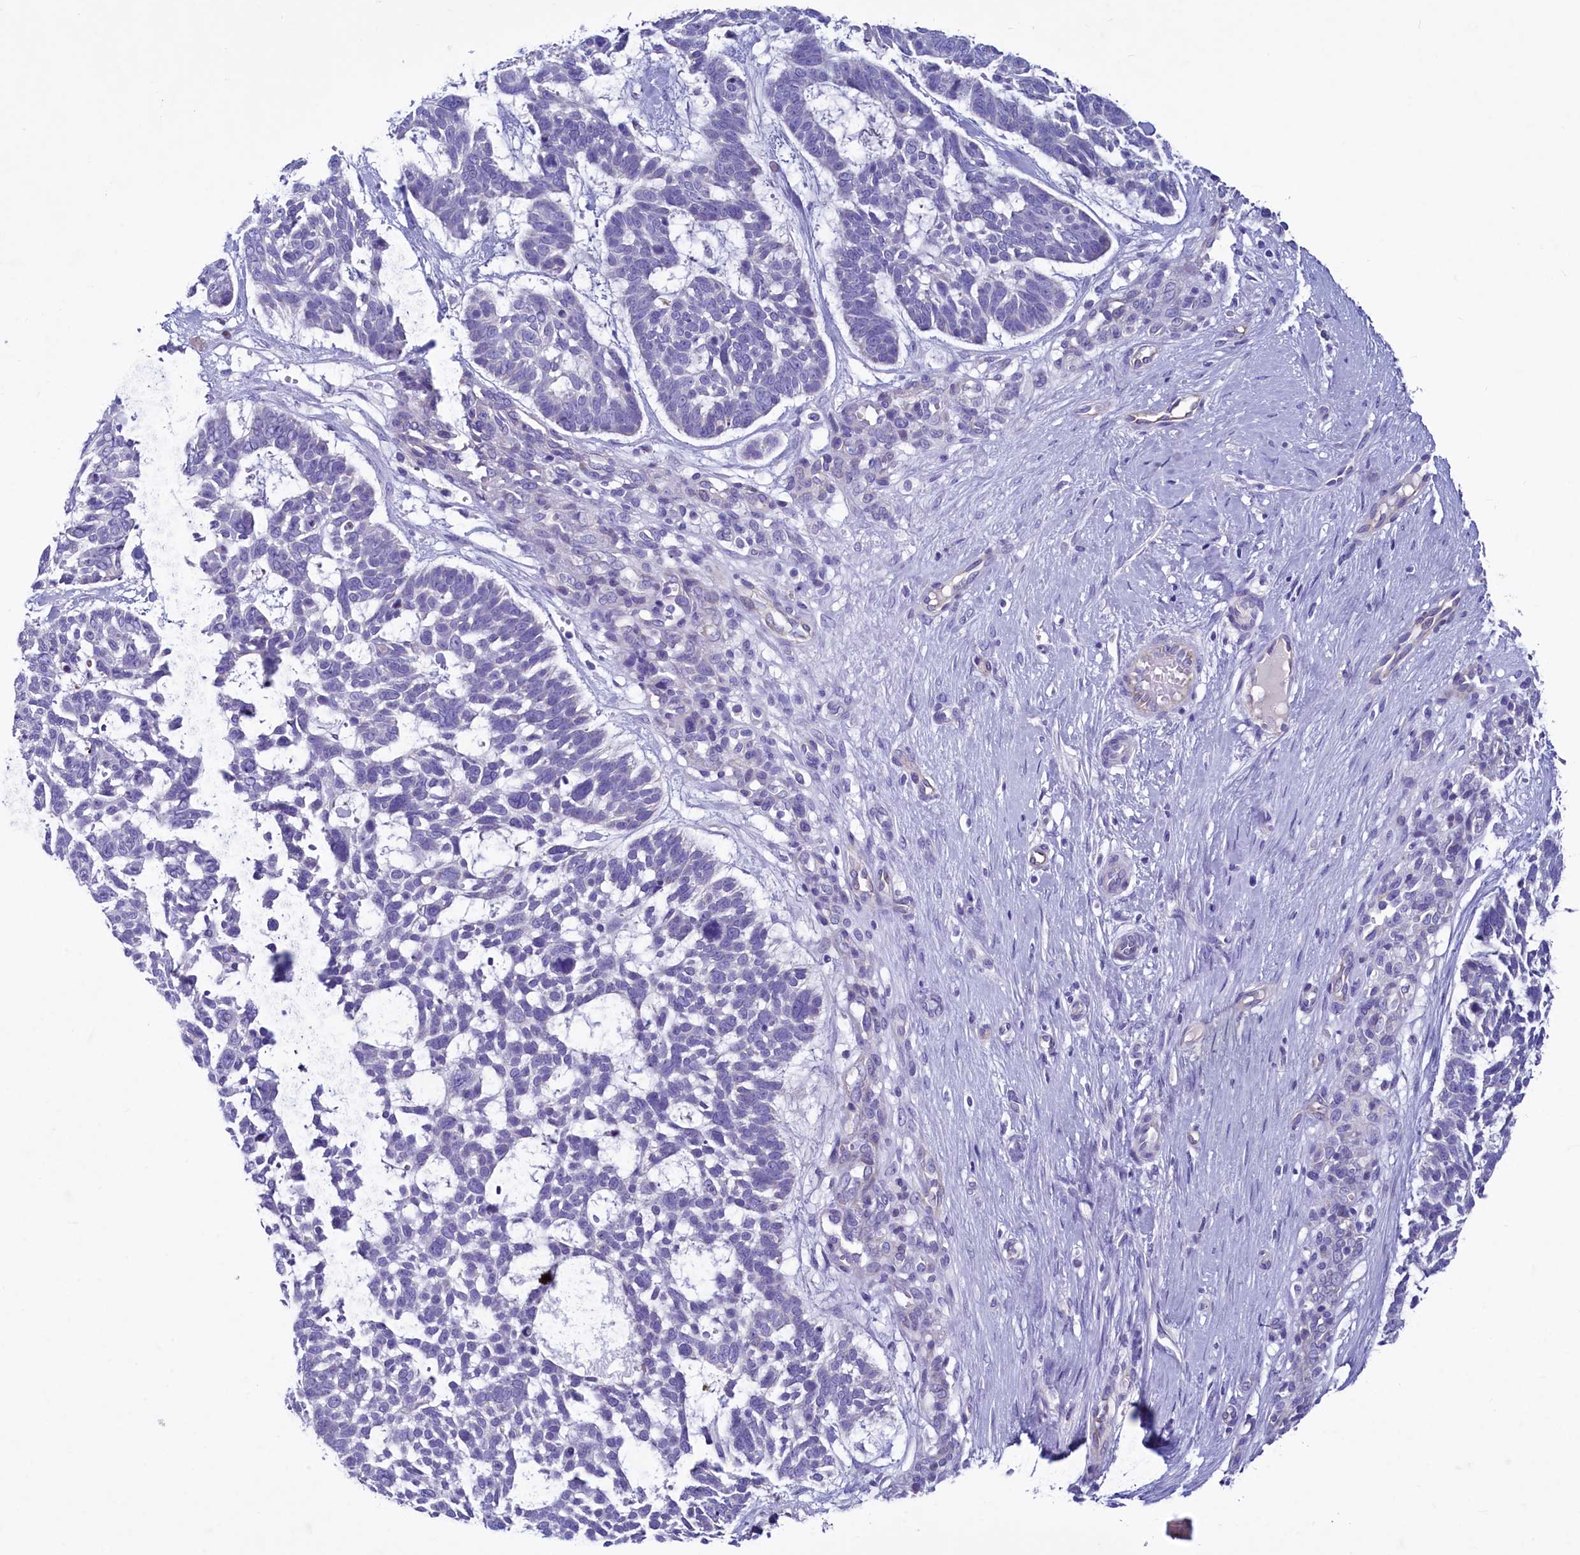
{"staining": {"intensity": "negative", "quantity": "none", "location": "none"}, "tissue": "skin cancer", "cell_type": "Tumor cells", "image_type": "cancer", "snomed": [{"axis": "morphology", "description": "Basal cell carcinoma"}, {"axis": "topography", "description": "Skin"}], "caption": "This is an IHC histopathology image of basal cell carcinoma (skin). There is no positivity in tumor cells.", "gene": "INSC", "patient": {"sex": "male", "age": 88}}